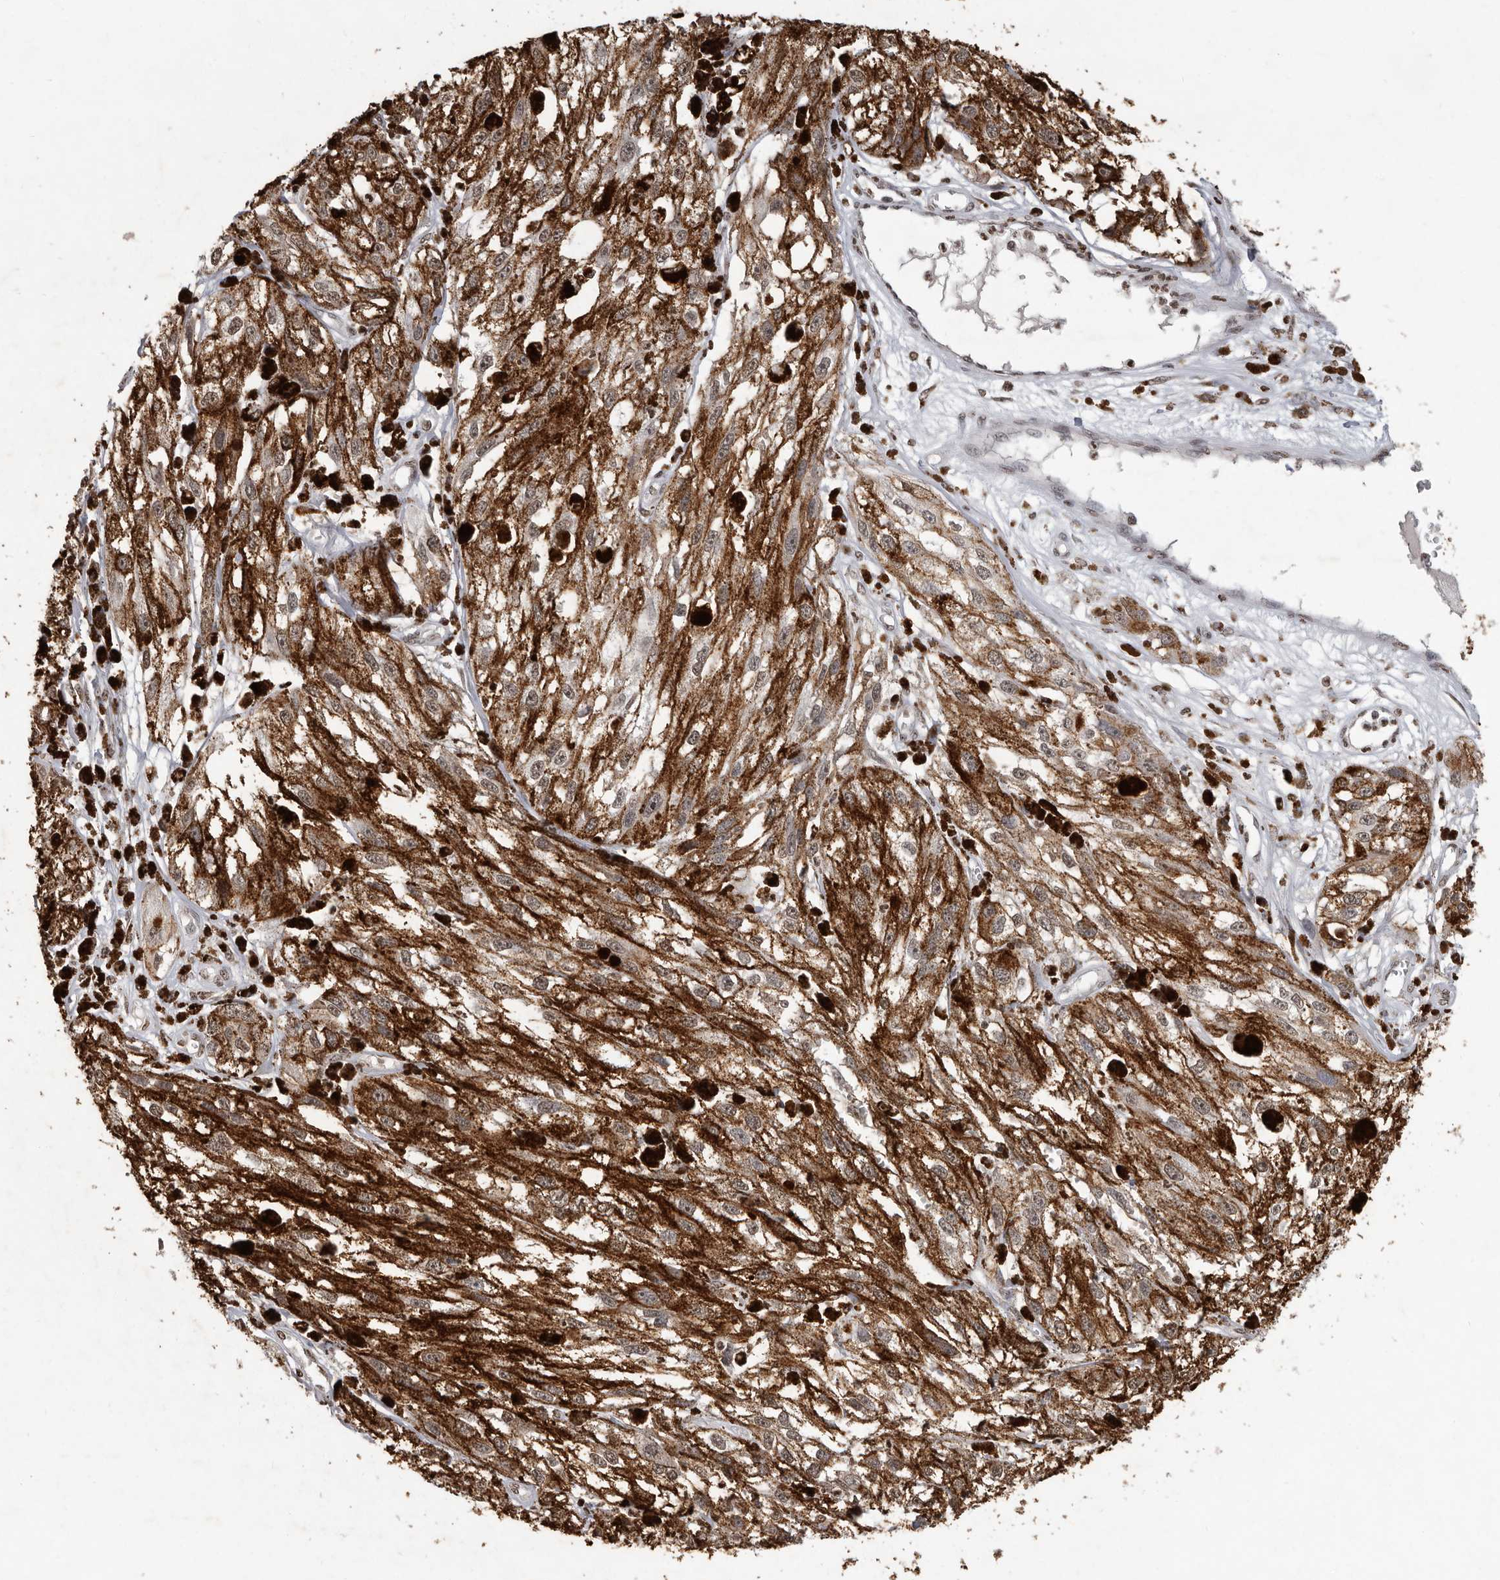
{"staining": {"intensity": "weak", "quantity": "25%-75%", "location": "nuclear"}, "tissue": "melanoma", "cell_type": "Tumor cells", "image_type": "cancer", "snomed": [{"axis": "morphology", "description": "Malignant melanoma, NOS"}, {"axis": "topography", "description": "Skin"}], "caption": "Brown immunohistochemical staining in malignant melanoma exhibits weak nuclear positivity in approximately 25%-75% of tumor cells. Using DAB (brown) and hematoxylin (blue) stains, captured at high magnification using brightfield microscopy.", "gene": "WDR45", "patient": {"sex": "male", "age": 88}}